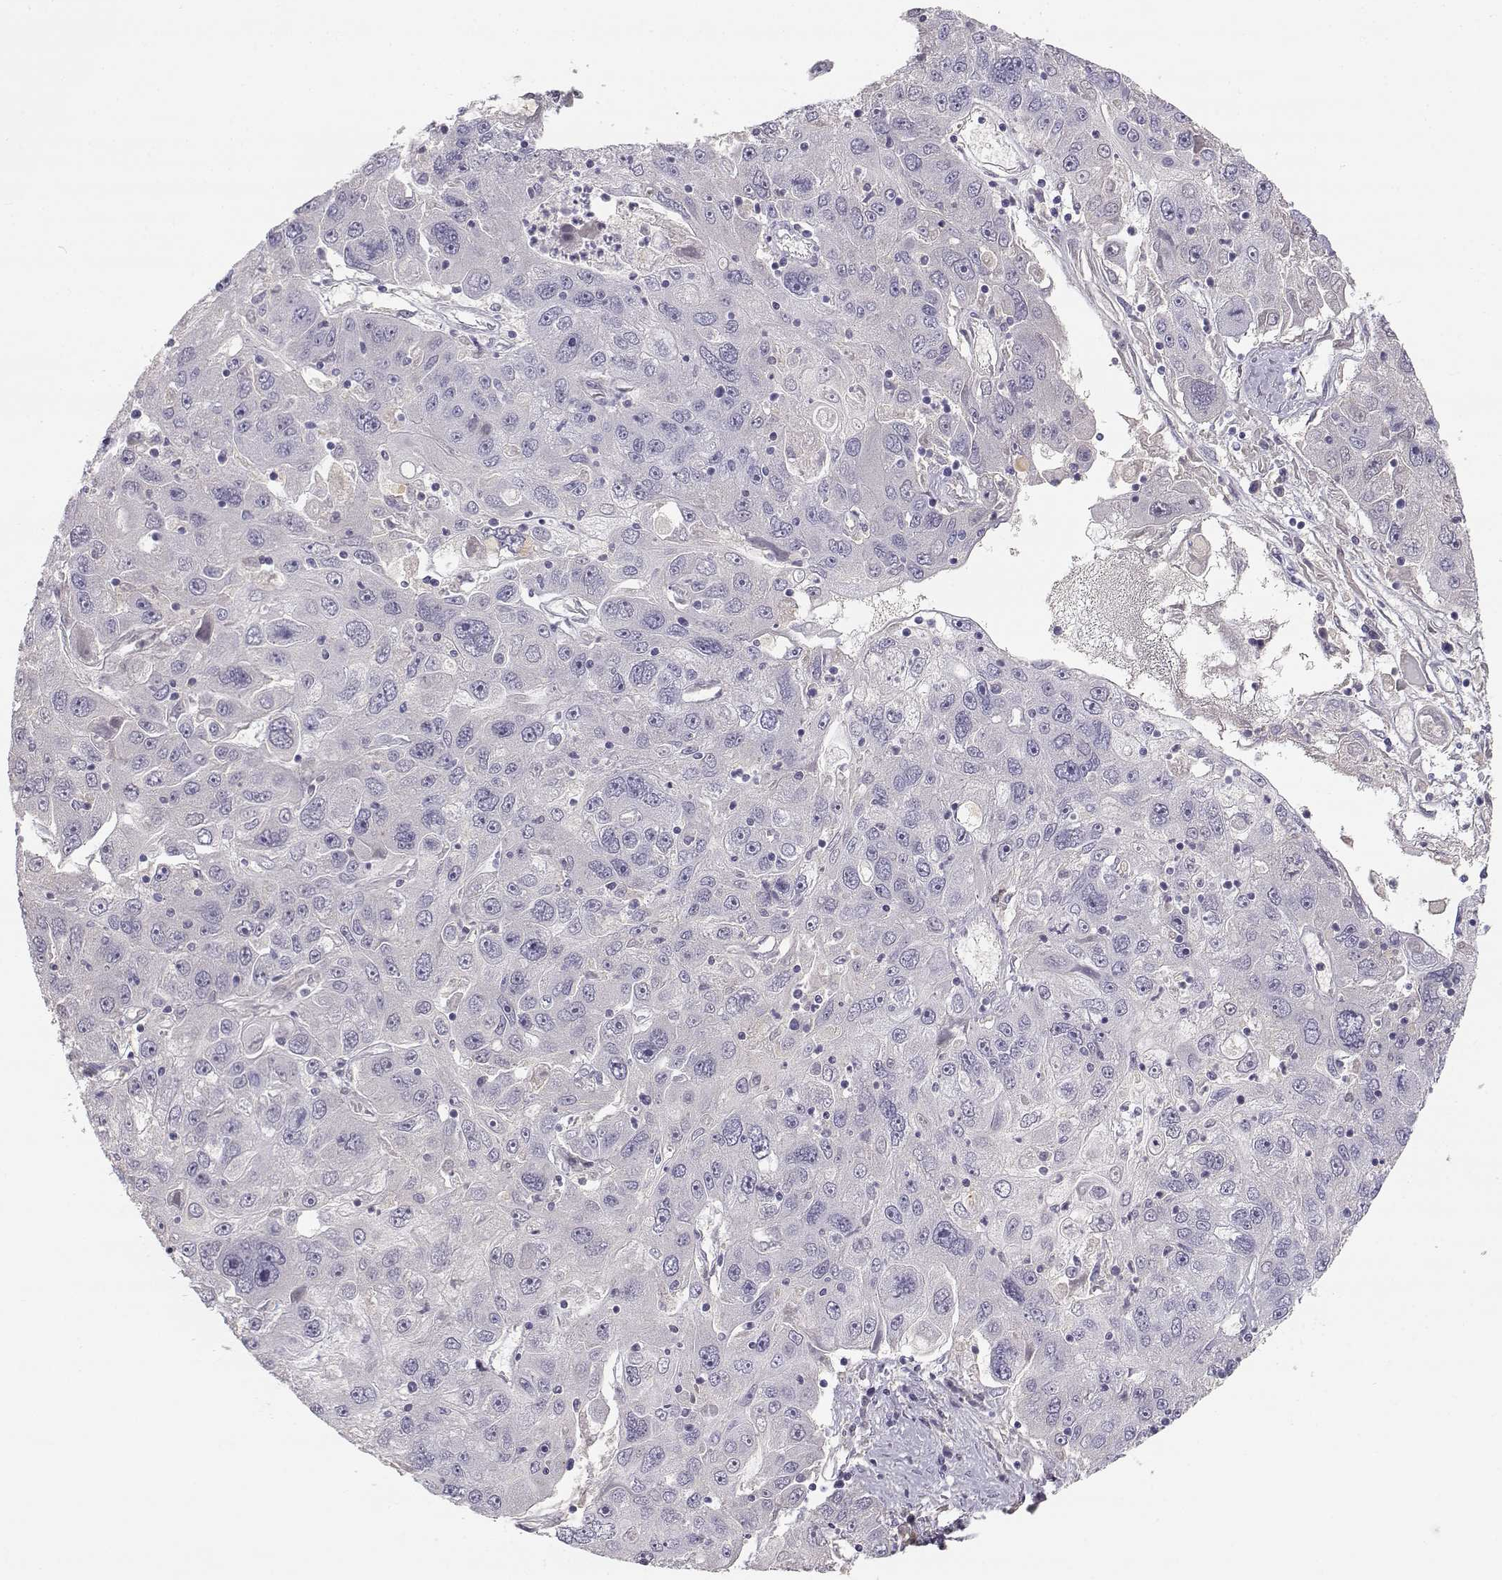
{"staining": {"intensity": "negative", "quantity": "none", "location": "none"}, "tissue": "stomach cancer", "cell_type": "Tumor cells", "image_type": "cancer", "snomed": [{"axis": "morphology", "description": "Adenocarcinoma, NOS"}, {"axis": "topography", "description": "Stomach"}], "caption": "The photomicrograph displays no significant staining in tumor cells of stomach cancer.", "gene": "SLCO6A1", "patient": {"sex": "male", "age": 56}}